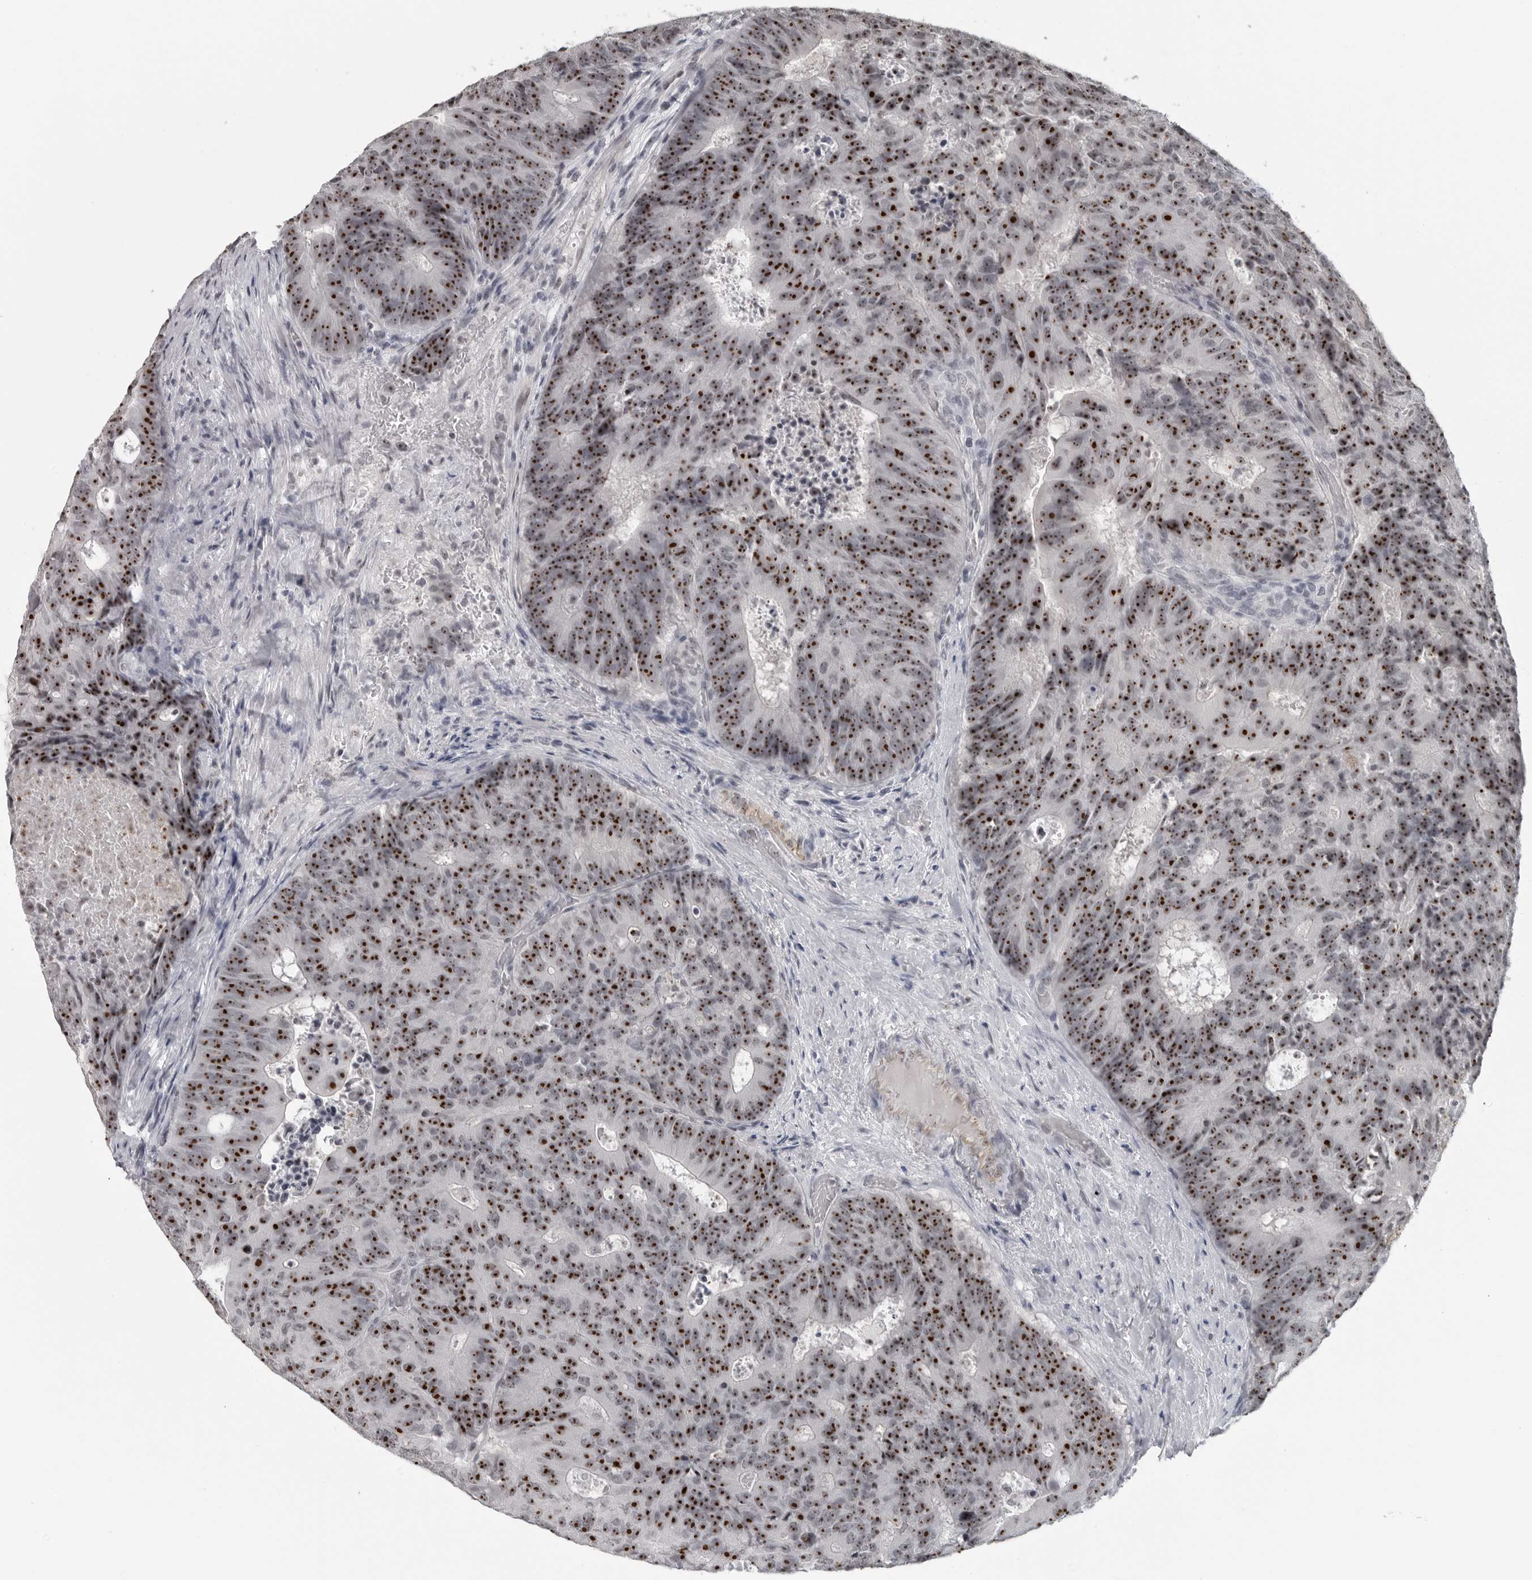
{"staining": {"intensity": "strong", "quantity": ">75%", "location": "nuclear"}, "tissue": "colorectal cancer", "cell_type": "Tumor cells", "image_type": "cancer", "snomed": [{"axis": "morphology", "description": "Adenocarcinoma, NOS"}, {"axis": "topography", "description": "Colon"}], "caption": "Protein expression analysis of colorectal cancer reveals strong nuclear expression in about >75% of tumor cells. The staining was performed using DAB (3,3'-diaminobenzidine) to visualize the protein expression in brown, while the nuclei were stained in blue with hematoxylin (Magnification: 20x).", "gene": "DDX54", "patient": {"sex": "male", "age": 87}}